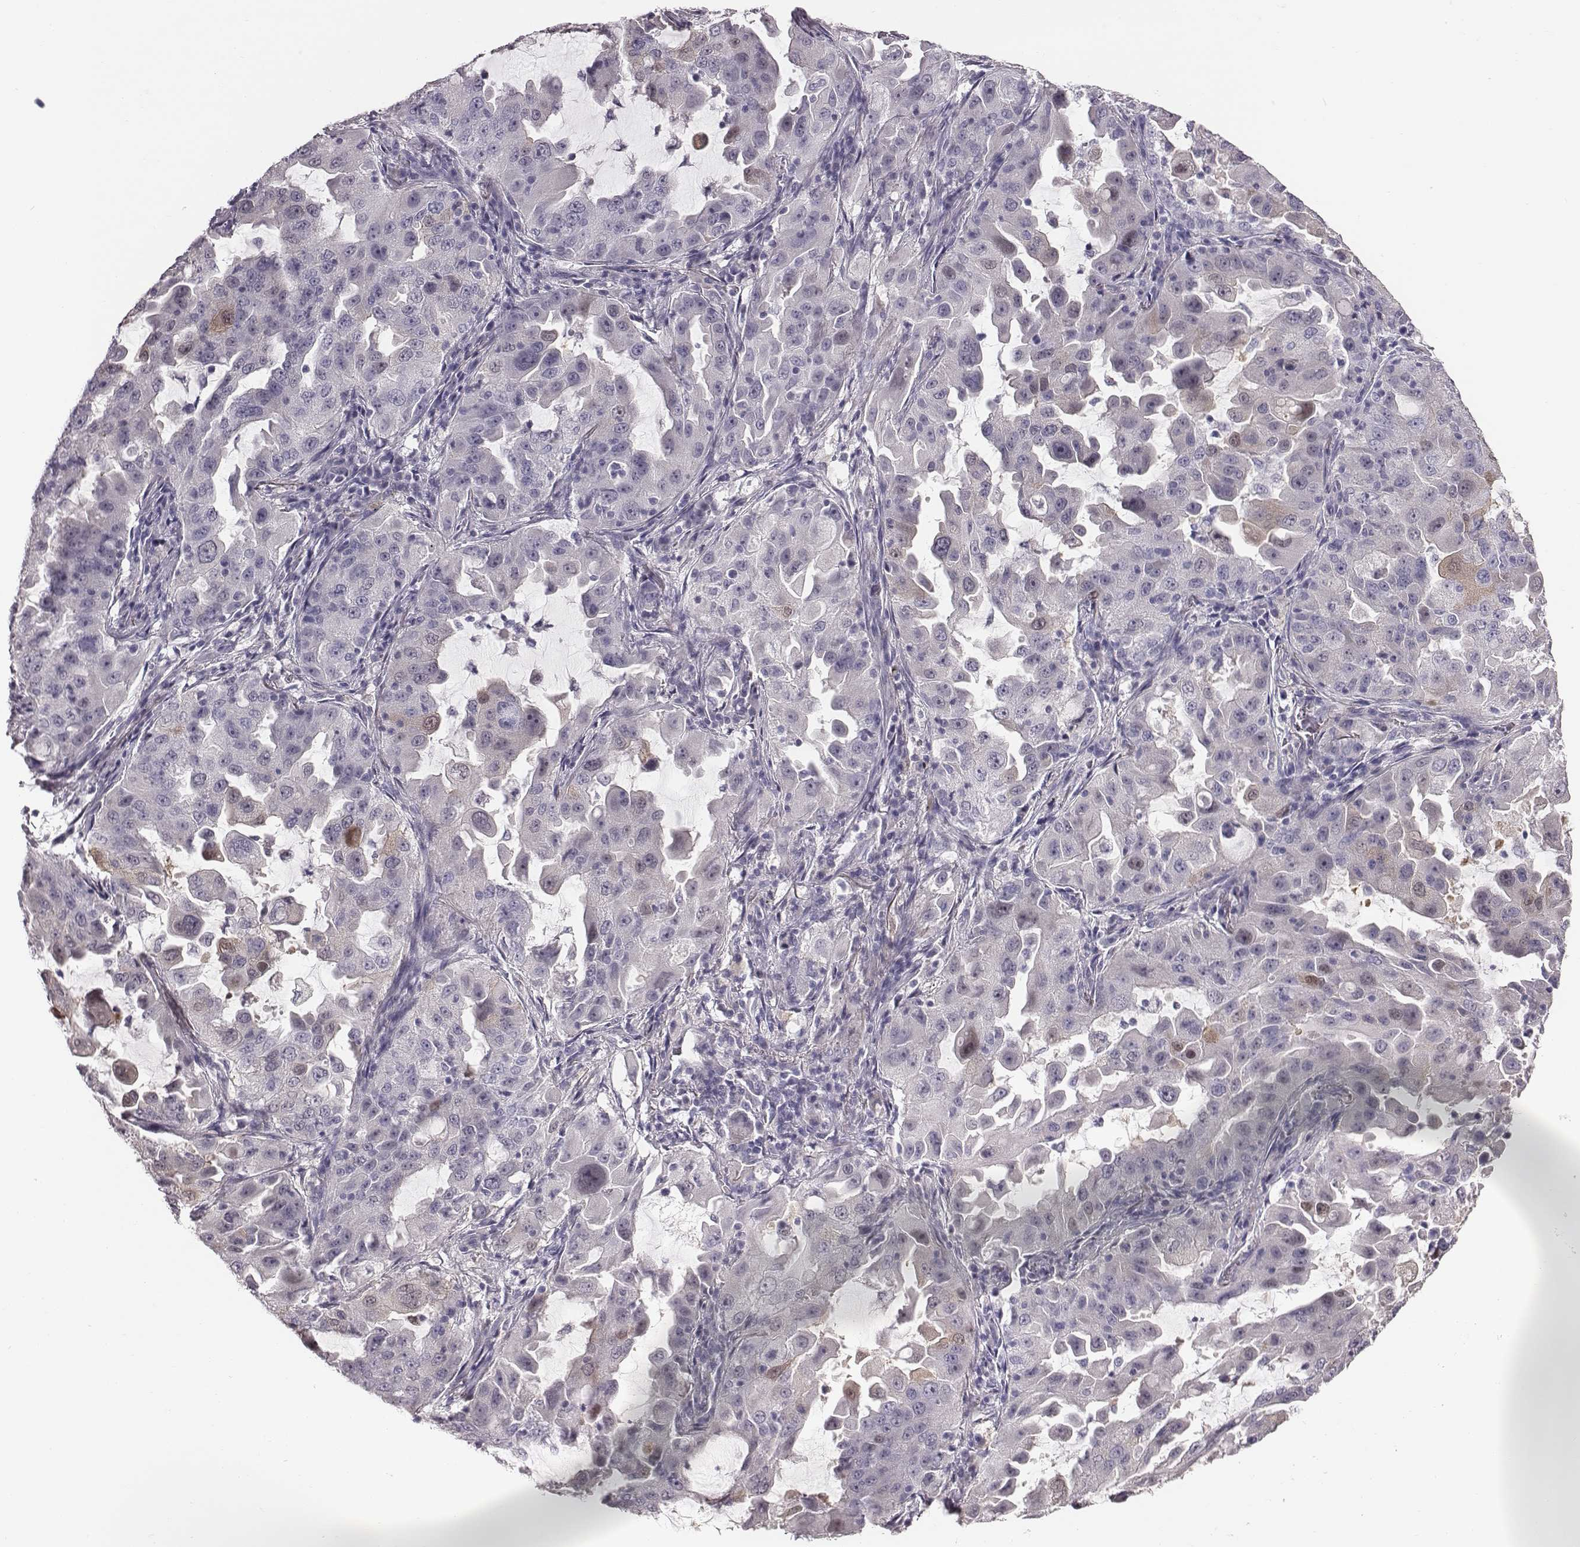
{"staining": {"intensity": "negative", "quantity": "none", "location": "none"}, "tissue": "lung cancer", "cell_type": "Tumor cells", "image_type": "cancer", "snomed": [{"axis": "morphology", "description": "Adenocarcinoma, NOS"}, {"axis": "topography", "description": "Lung"}], "caption": "Immunohistochemical staining of human lung cancer demonstrates no significant staining in tumor cells. Brightfield microscopy of immunohistochemistry (IHC) stained with DAB (3,3'-diaminobenzidine) (brown) and hematoxylin (blue), captured at high magnification.", "gene": "CRISP1", "patient": {"sex": "female", "age": 61}}